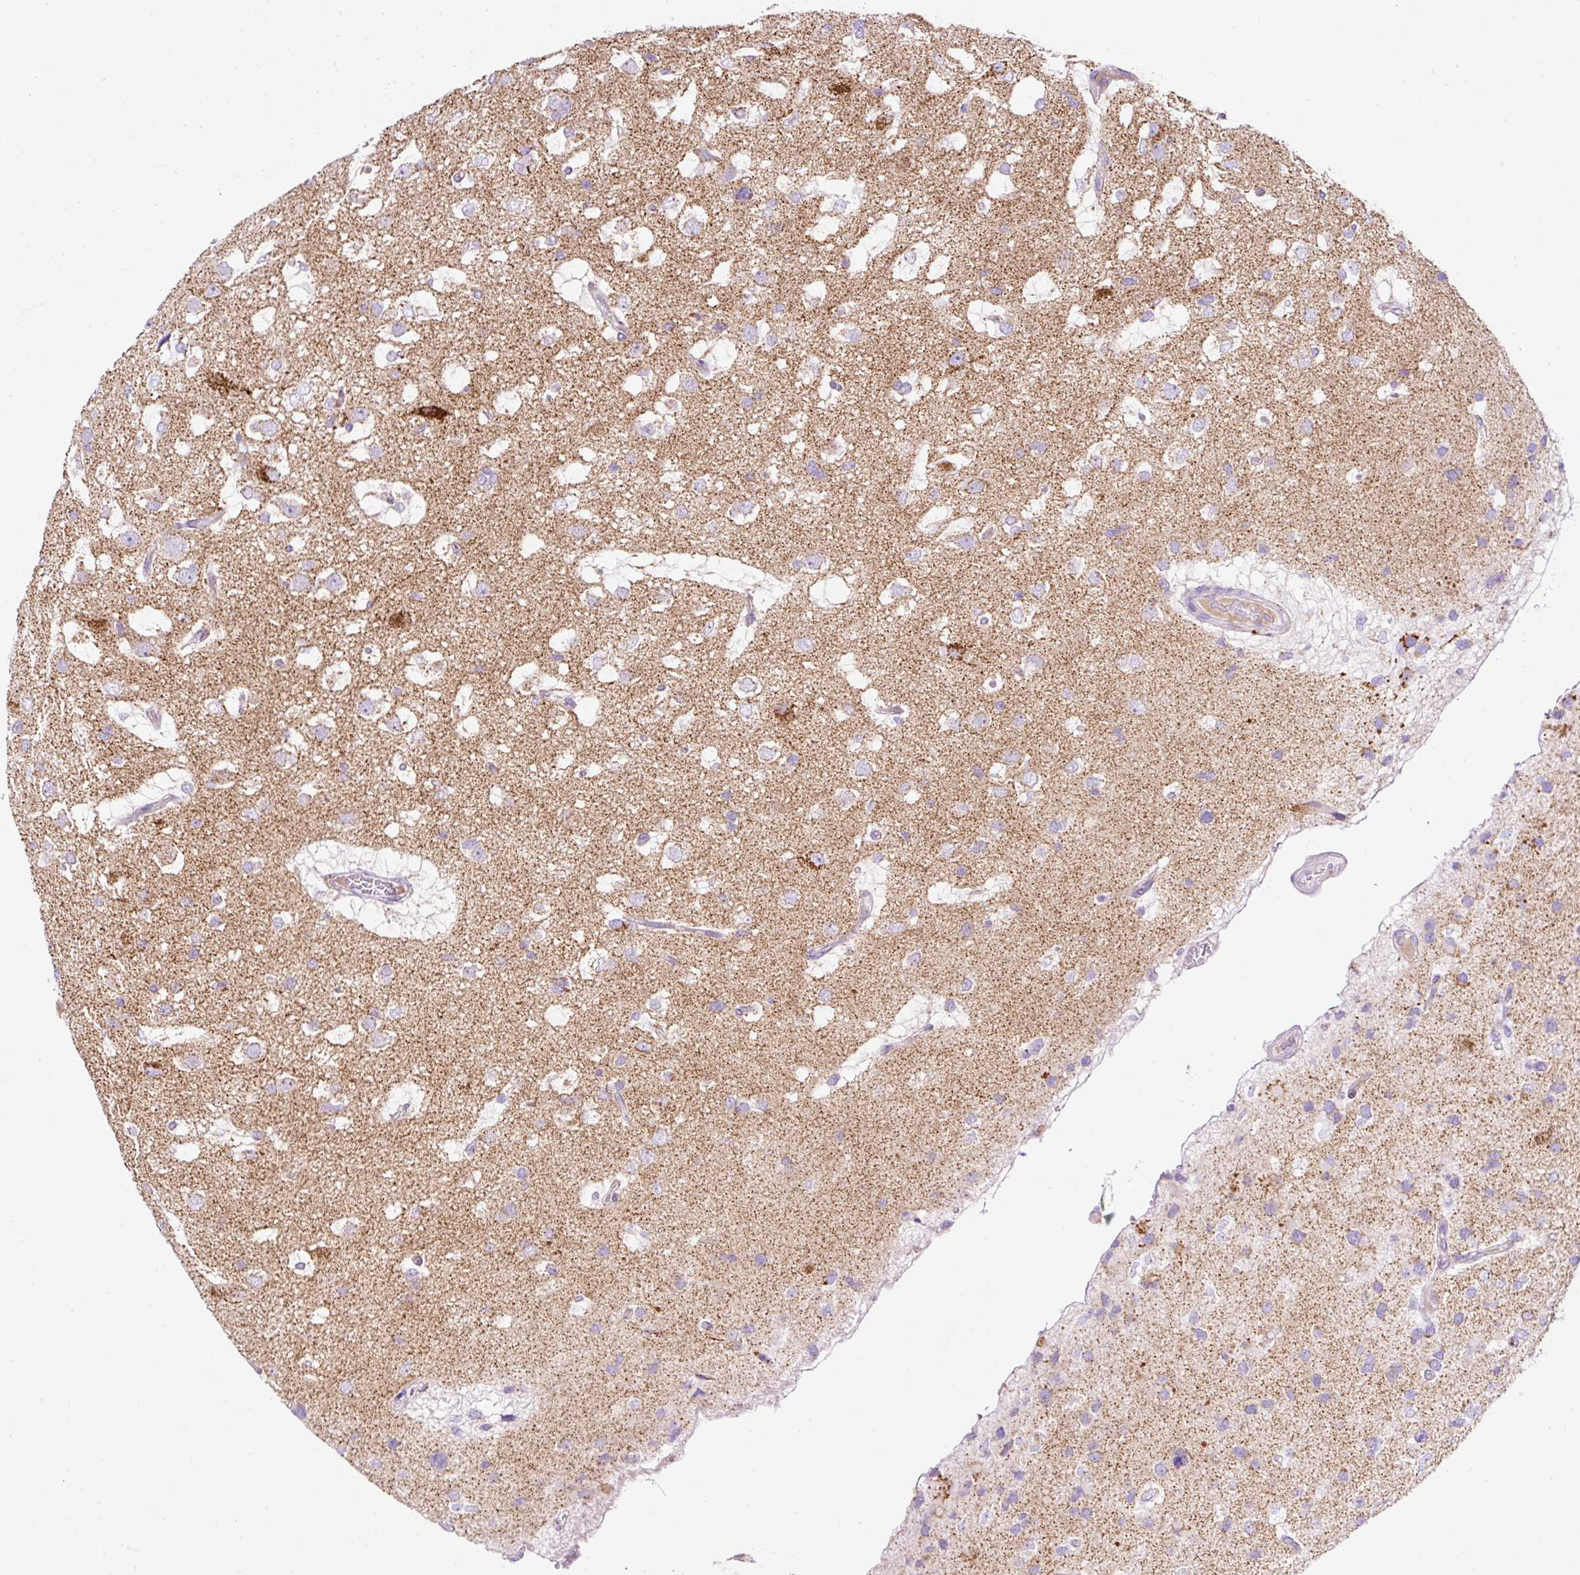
{"staining": {"intensity": "negative", "quantity": "none", "location": "none"}, "tissue": "glioma", "cell_type": "Tumor cells", "image_type": "cancer", "snomed": [{"axis": "morphology", "description": "Glioma, malignant, High grade"}, {"axis": "topography", "description": "Brain"}], "caption": "The micrograph shows no staining of tumor cells in malignant glioma (high-grade).", "gene": "PLPP2", "patient": {"sex": "male", "age": 53}}